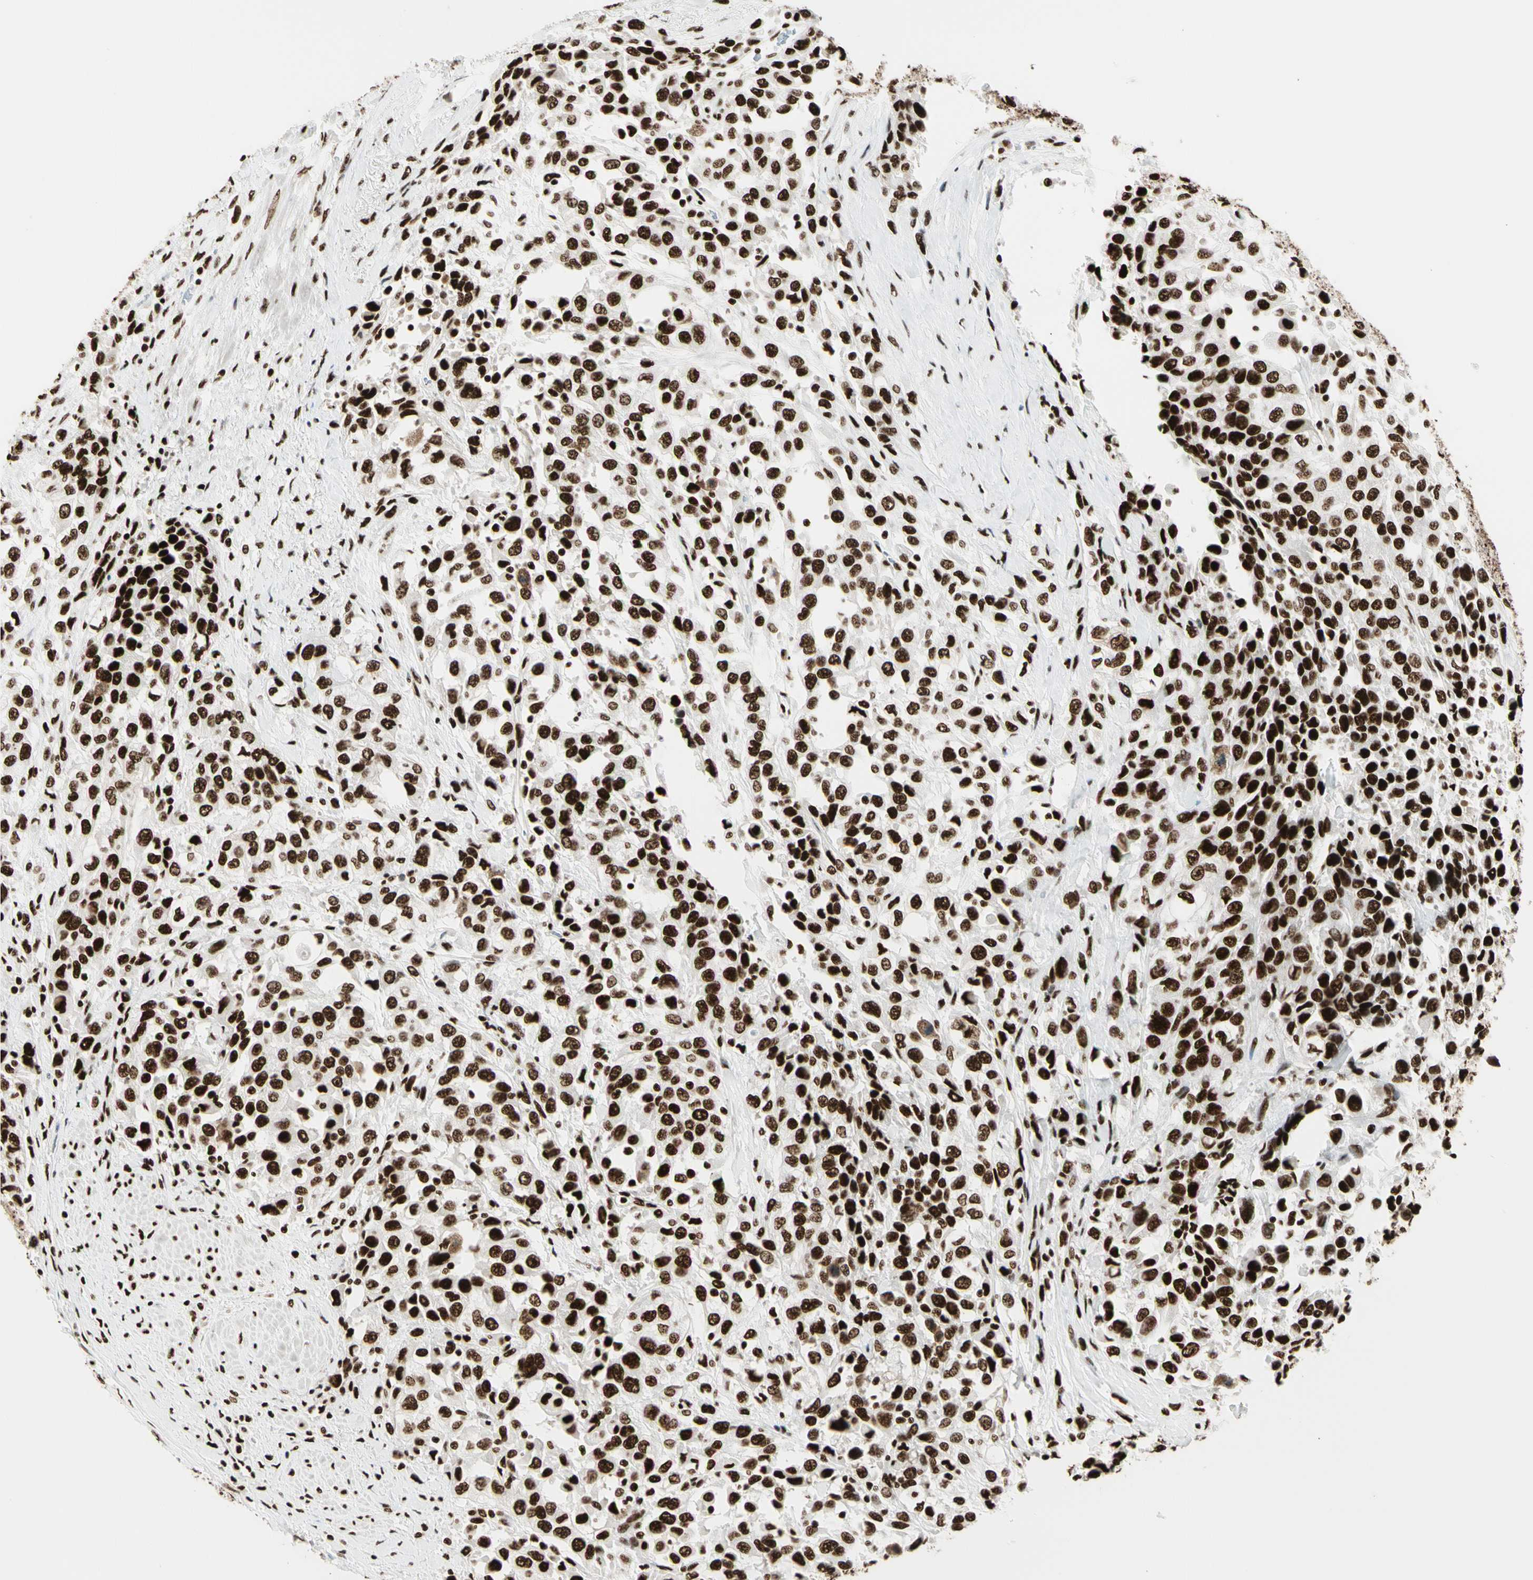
{"staining": {"intensity": "strong", "quantity": ">75%", "location": "nuclear"}, "tissue": "urothelial cancer", "cell_type": "Tumor cells", "image_type": "cancer", "snomed": [{"axis": "morphology", "description": "Urothelial carcinoma, High grade"}, {"axis": "topography", "description": "Urinary bladder"}], "caption": "Immunohistochemical staining of urothelial cancer exhibits high levels of strong nuclear protein expression in approximately >75% of tumor cells.", "gene": "CCAR1", "patient": {"sex": "female", "age": 80}}